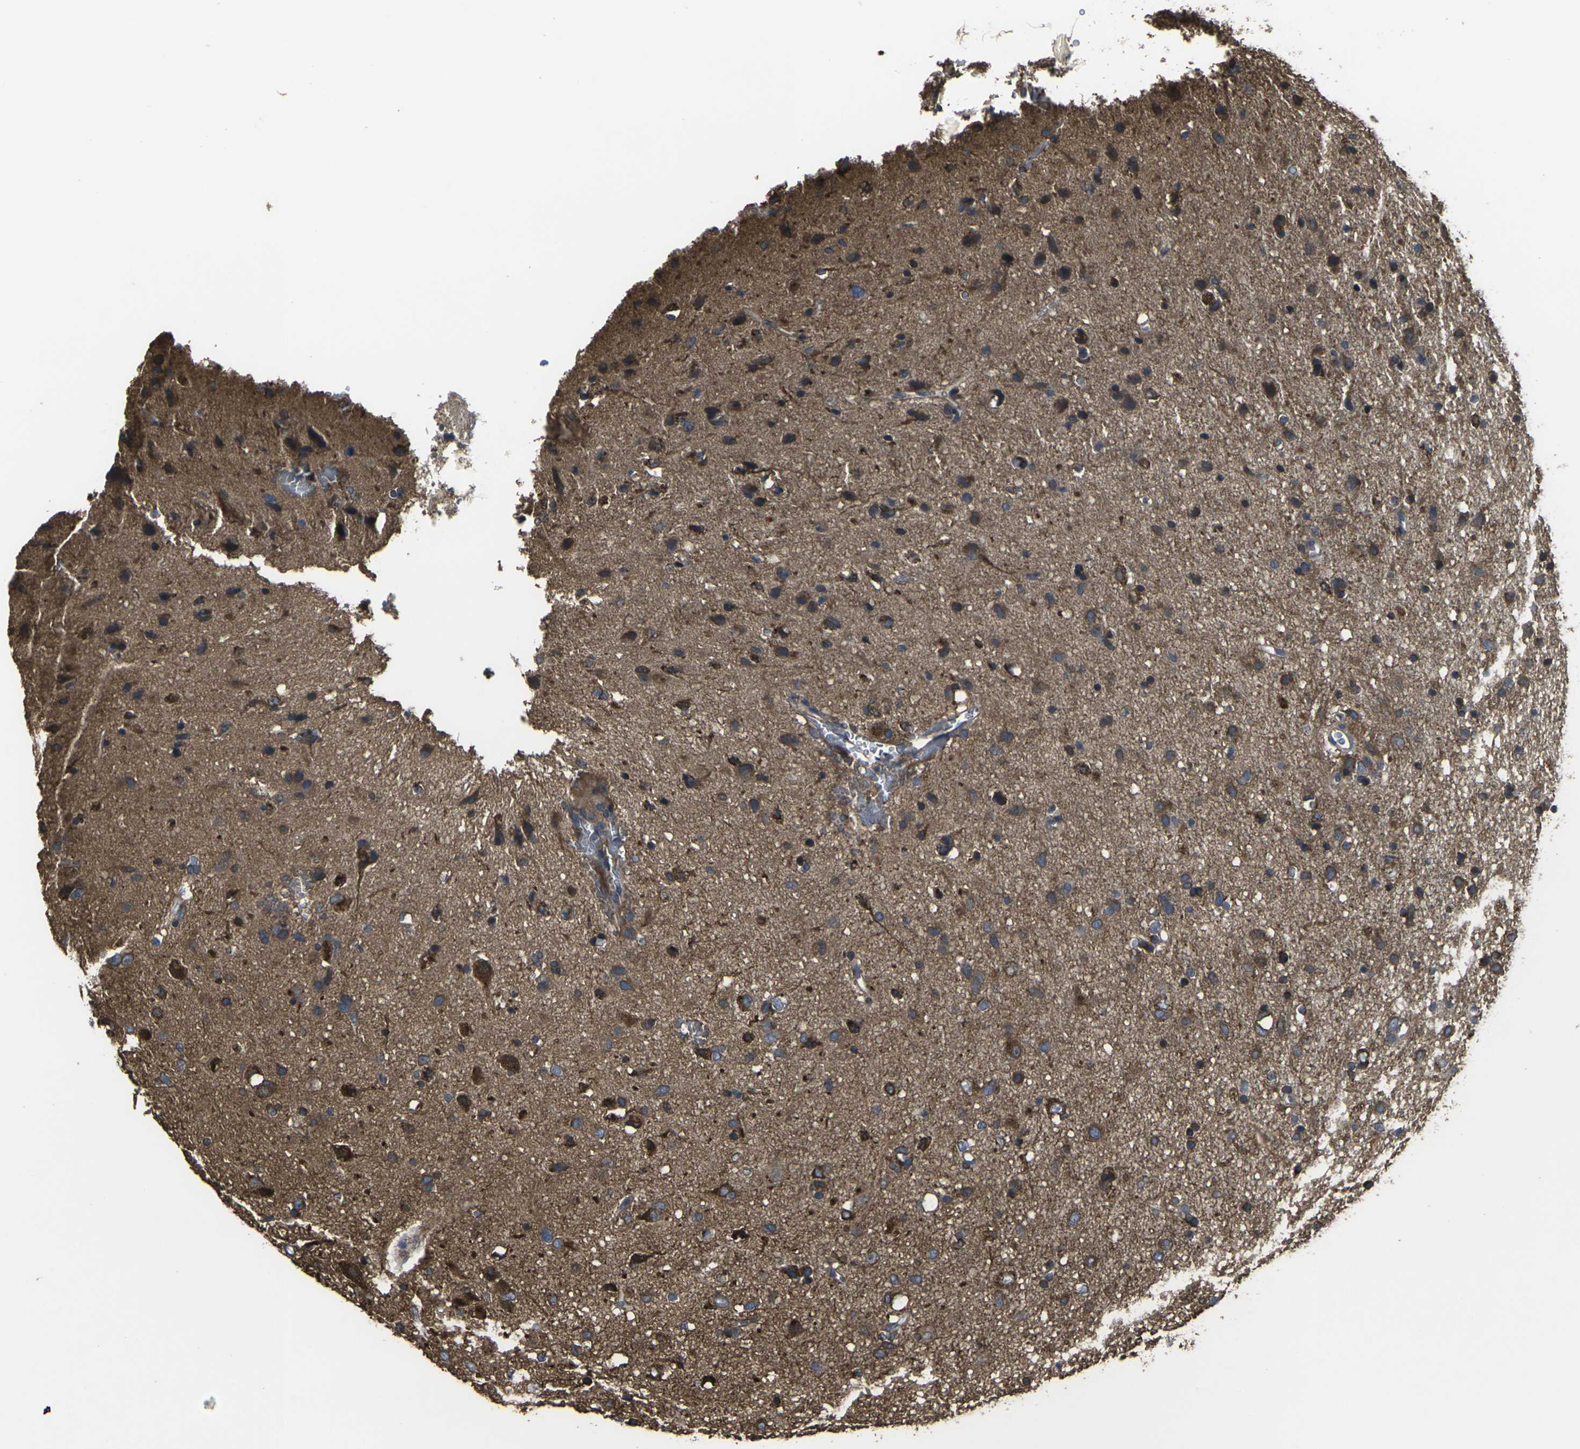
{"staining": {"intensity": "moderate", "quantity": ">75%", "location": "cytoplasmic/membranous"}, "tissue": "glioma", "cell_type": "Tumor cells", "image_type": "cancer", "snomed": [{"axis": "morphology", "description": "Glioma, malignant, Low grade"}, {"axis": "topography", "description": "Brain"}], "caption": "About >75% of tumor cells in malignant glioma (low-grade) exhibit moderate cytoplasmic/membranous protein staining as visualized by brown immunohistochemical staining.", "gene": "PRKACB", "patient": {"sex": "male", "age": 77}}